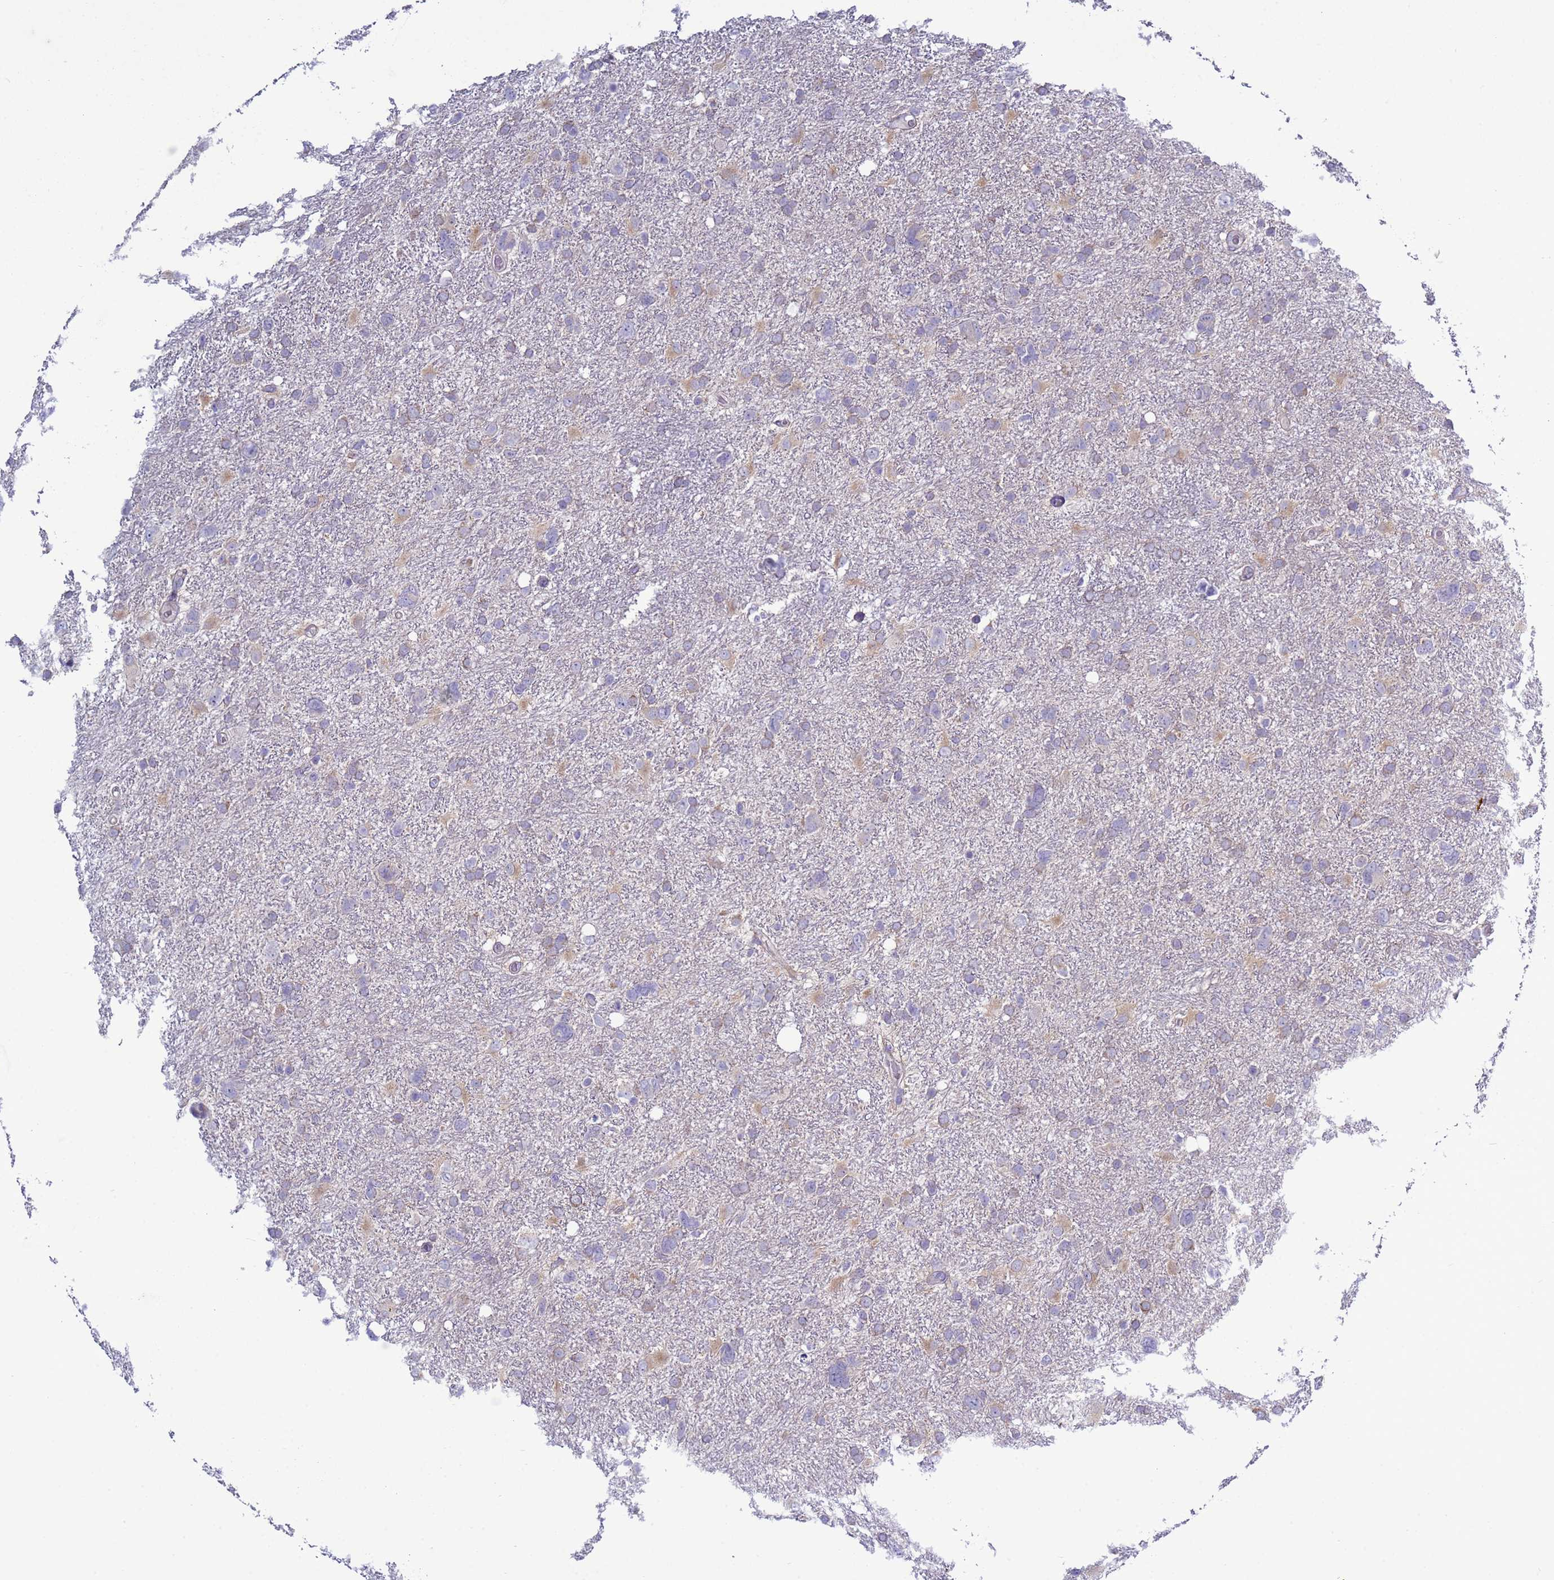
{"staining": {"intensity": "negative", "quantity": "none", "location": "none"}, "tissue": "glioma", "cell_type": "Tumor cells", "image_type": "cancer", "snomed": [{"axis": "morphology", "description": "Glioma, malignant, High grade"}, {"axis": "topography", "description": "Brain"}], "caption": "DAB (3,3'-diaminobenzidine) immunohistochemical staining of human malignant high-grade glioma displays no significant expression in tumor cells. (DAB immunohistochemistry (IHC) with hematoxylin counter stain).", "gene": "ABHD17B", "patient": {"sex": "male", "age": 61}}